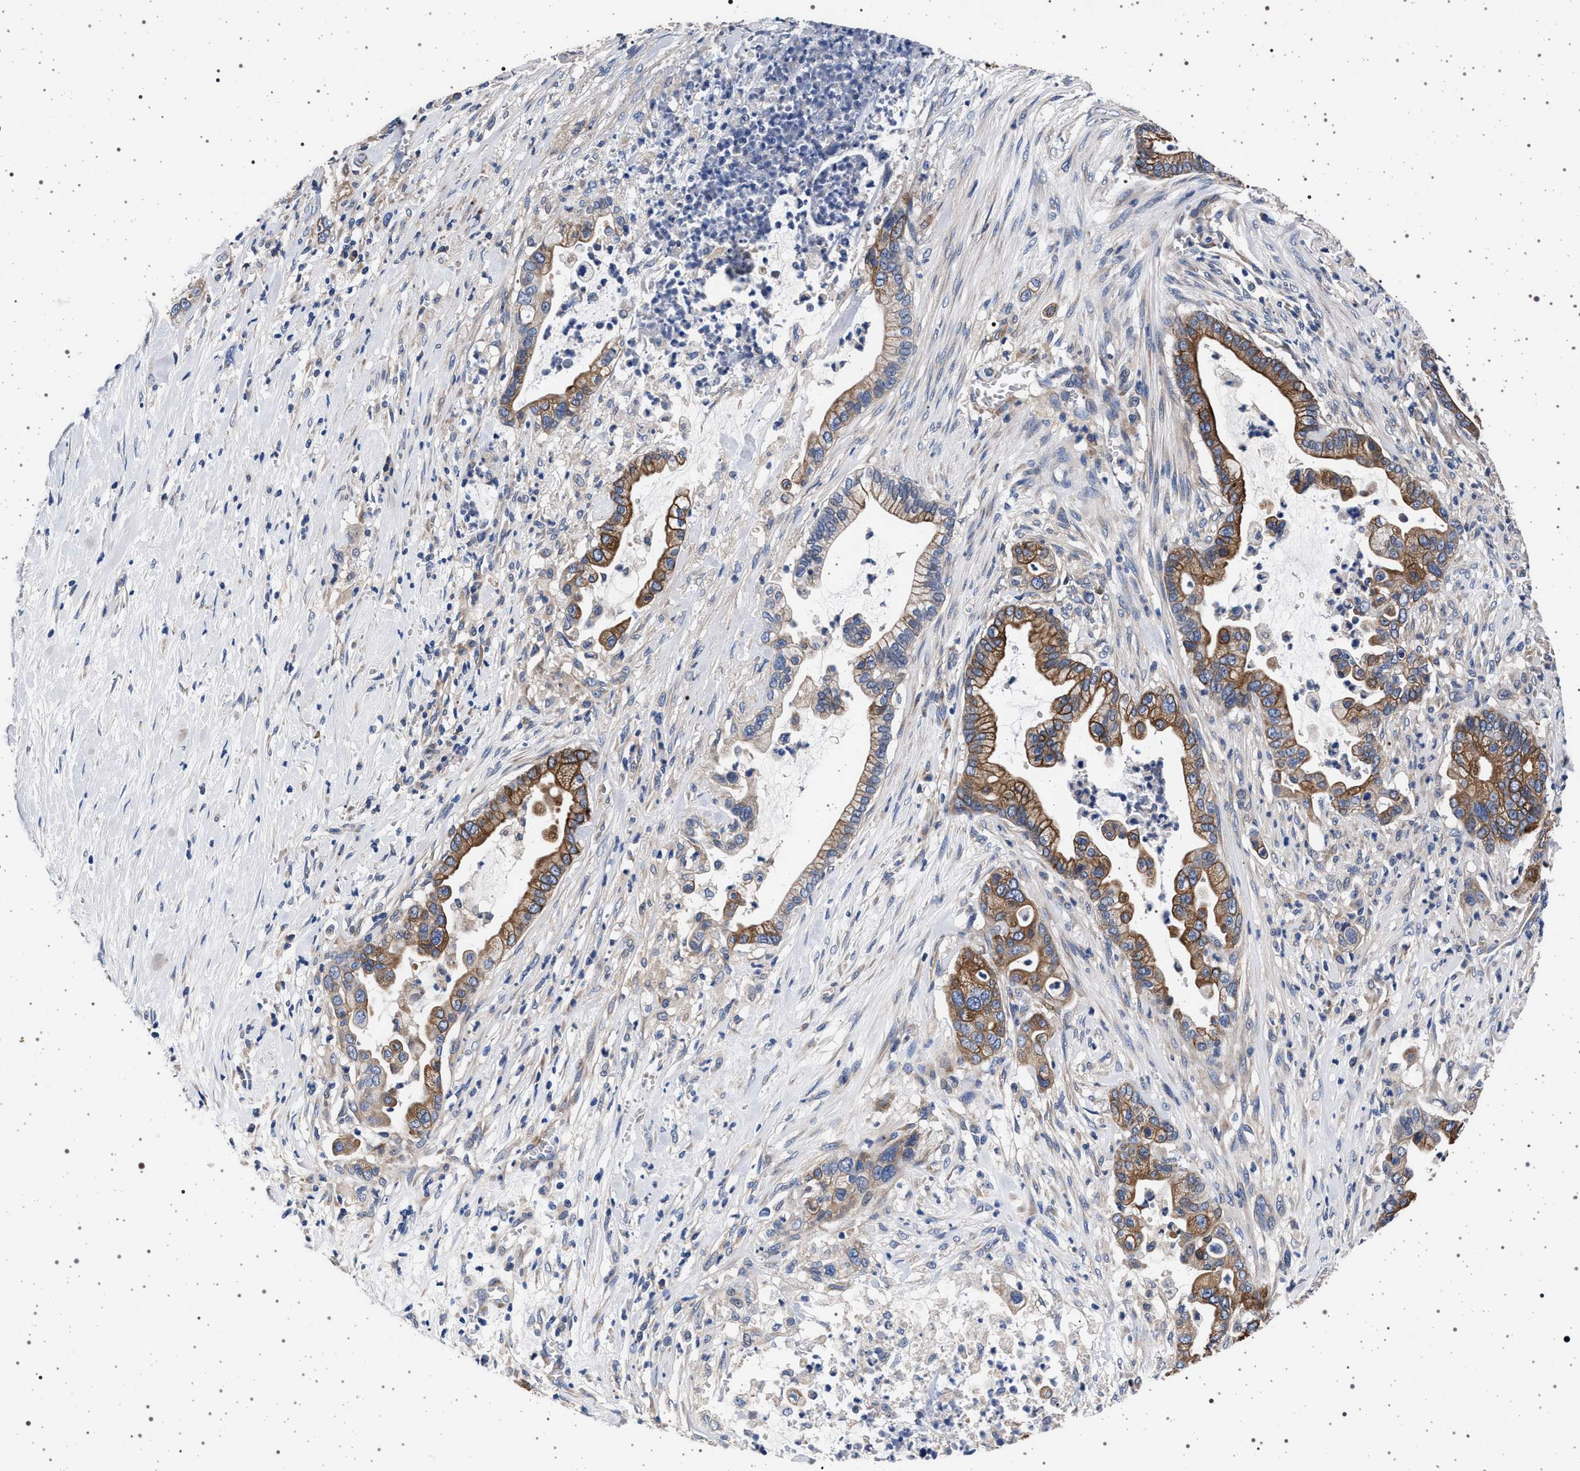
{"staining": {"intensity": "moderate", "quantity": ">75%", "location": "cytoplasmic/membranous"}, "tissue": "pancreatic cancer", "cell_type": "Tumor cells", "image_type": "cancer", "snomed": [{"axis": "morphology", "description": "Adenocarcinoma, NOS"}, {"axis": "topography", "description": "Pancreas"}], "caption": "Protein analysis of pancreatic cancer (adenocarcinoma) tissue demonstrates moderate cytoplasmic/membranous expression in approximately >75% of tumor cells.", "gene": "MAP3K2", "patient": {"sex": "male", "age": 69}}